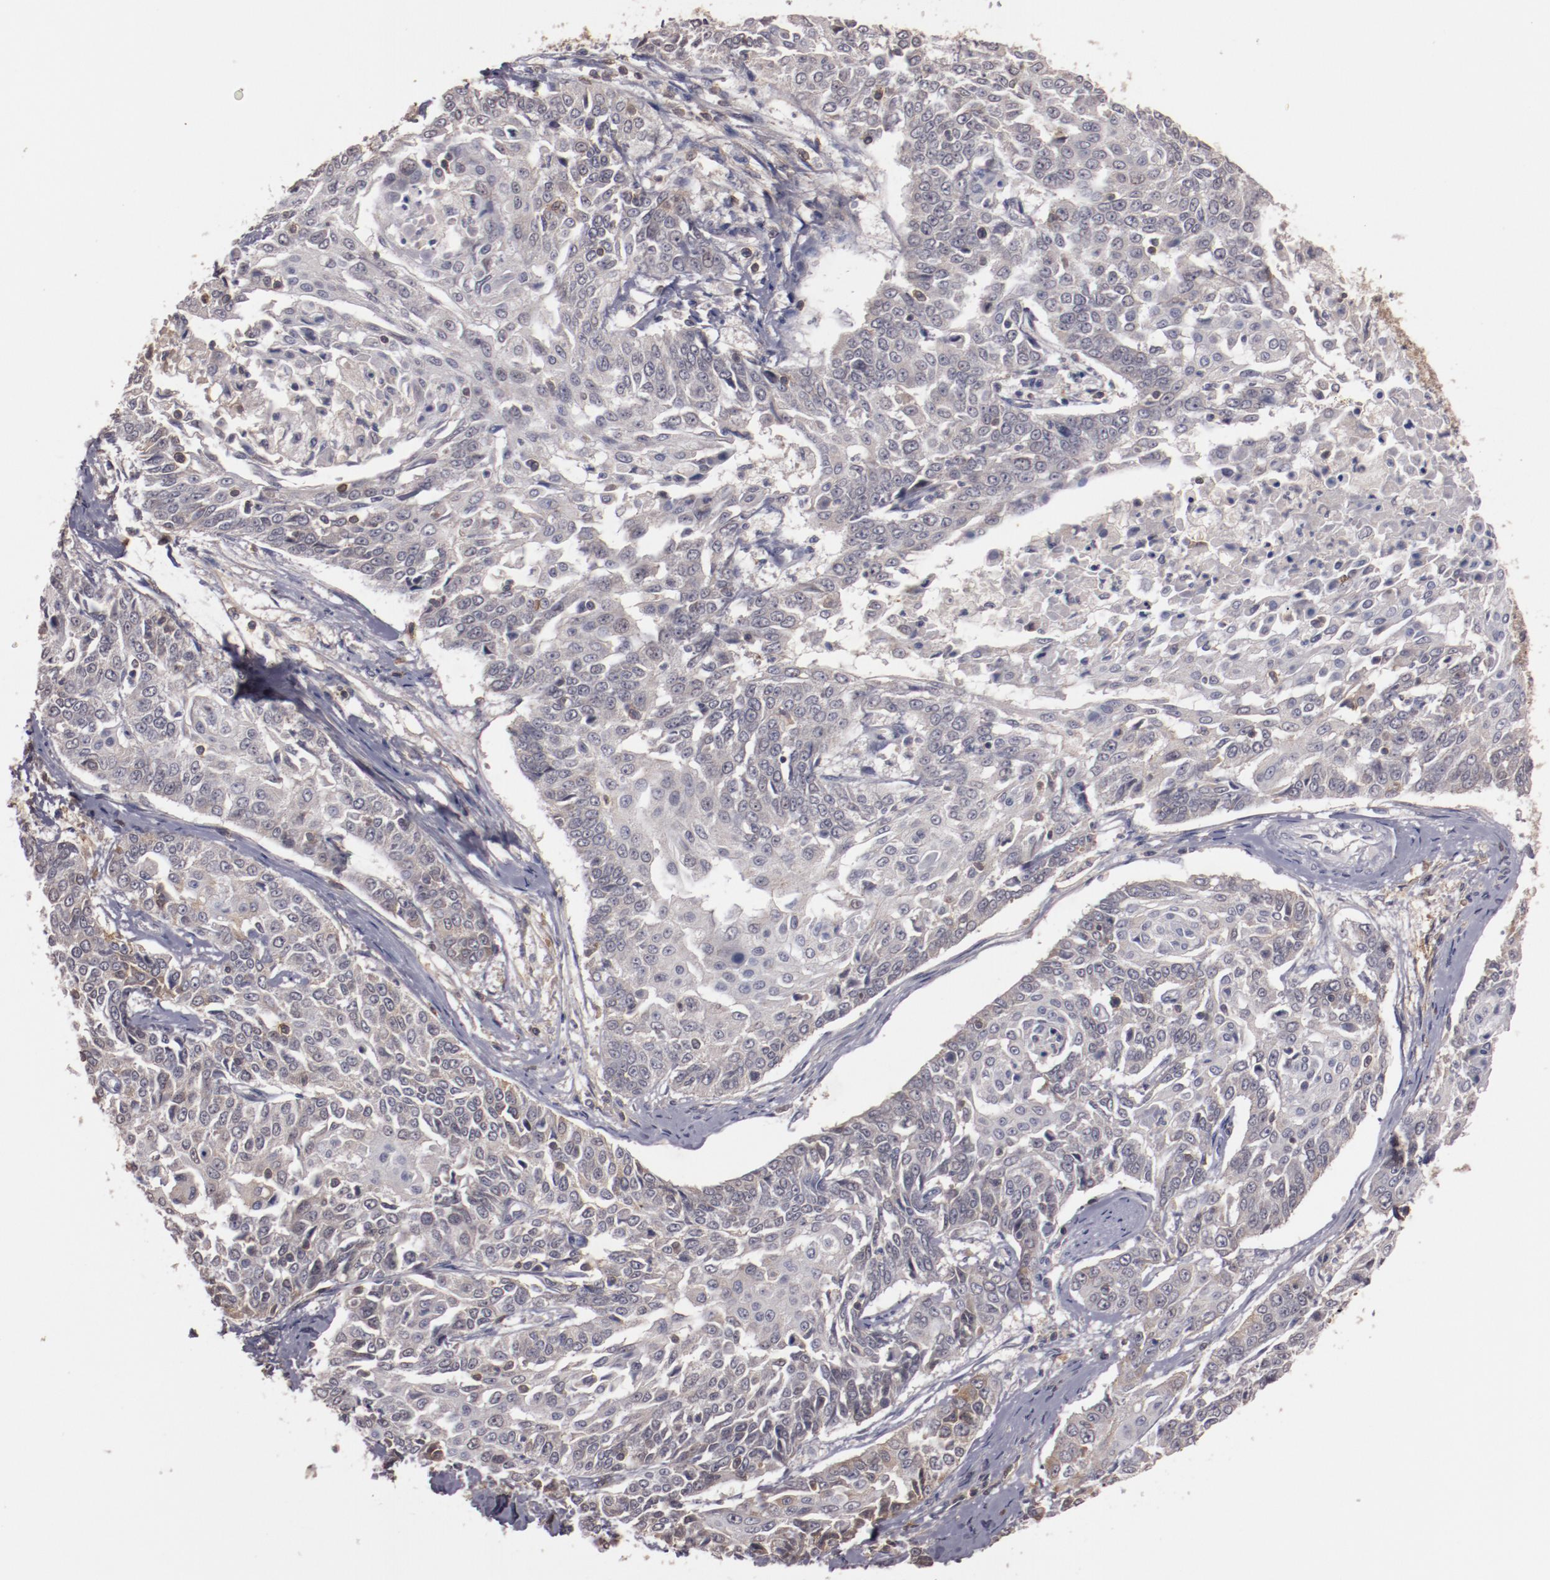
{"staining": {"intensity": "weak", "quantity": "25%-75%", "location": "cytoplasmic/membranous"}, "tissue": "cervical cancer", "cell_type": "Tumor cells", "image_type": "cancer", "snomed": [{"axis": "morphology", "description": "Squamous cell carcinoma, NOS"}, {"axis": "topography", "description": "Cervix"}], "caption": "Cervical squamous cell carcinoma tissue displays weak cytoplasmic/membranous positivity in about 25%-75% of tumor cells, visualized by immunohistochemistry.", "gene": "MBL2", "patient": {"sex": "female", "age": 64}}